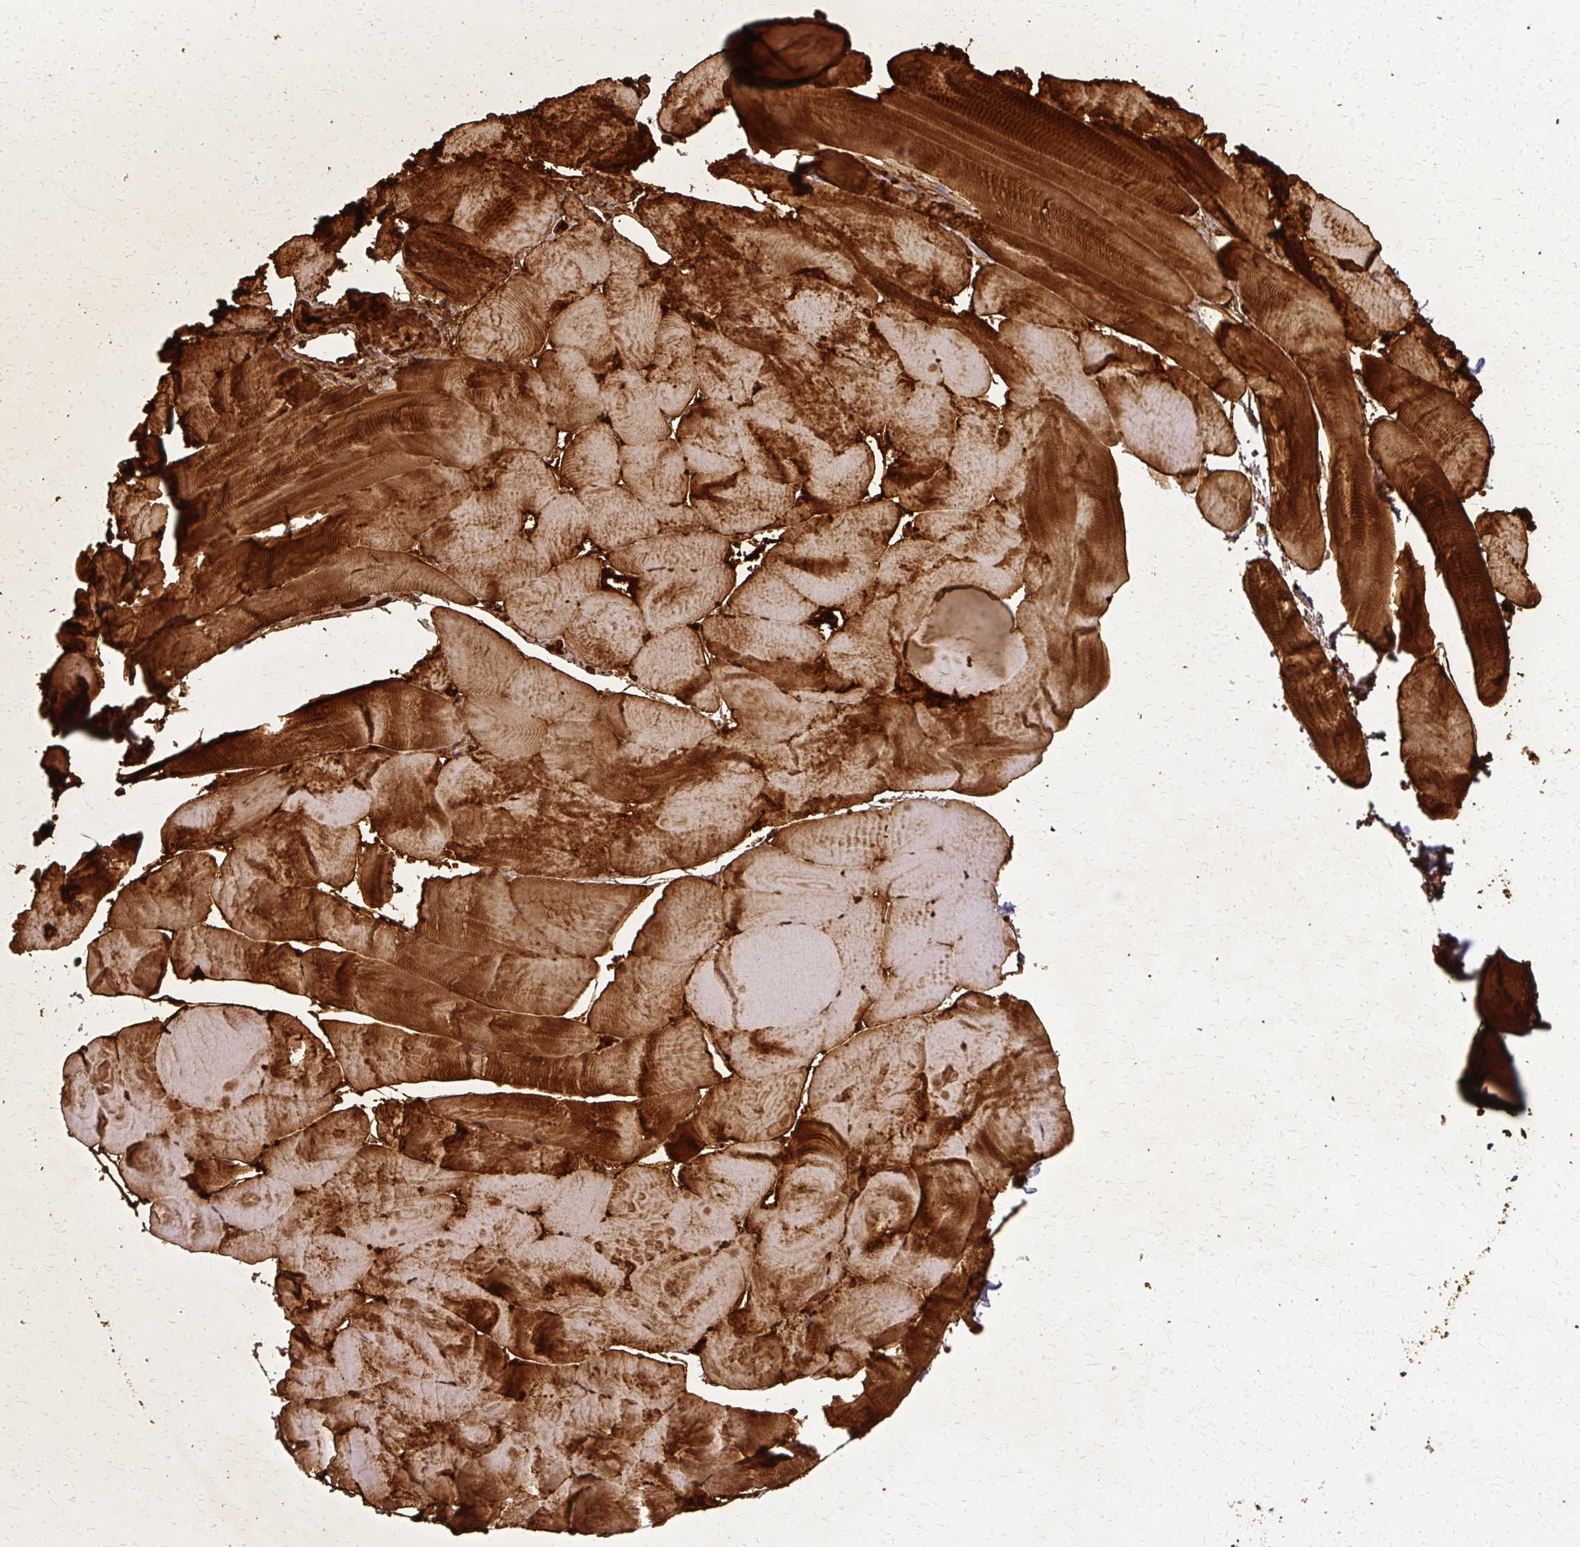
{"staining": {"intensity": "strong", "quantity": ">75%", "location": "cytoplasmic/membranous"}, "tissue": "skeletal muscle", "cell_type": "Myocytes", "image_type": "normal", "snomed": [{"axis": "morphology", "description": "Normal tissue, NOS"}, {"axis": "topography", "description": "Skeletal muscle"}], "caption": "This photomicrograph reveals immunohistochemistry (IHC) staining of unremarkable human skeletal muscle, with high strong cytoplasmic/membranous positivity in approximately >75% of myocytes.", "gene": "CA3", "patient": {"sex": "female", "age": 64}}